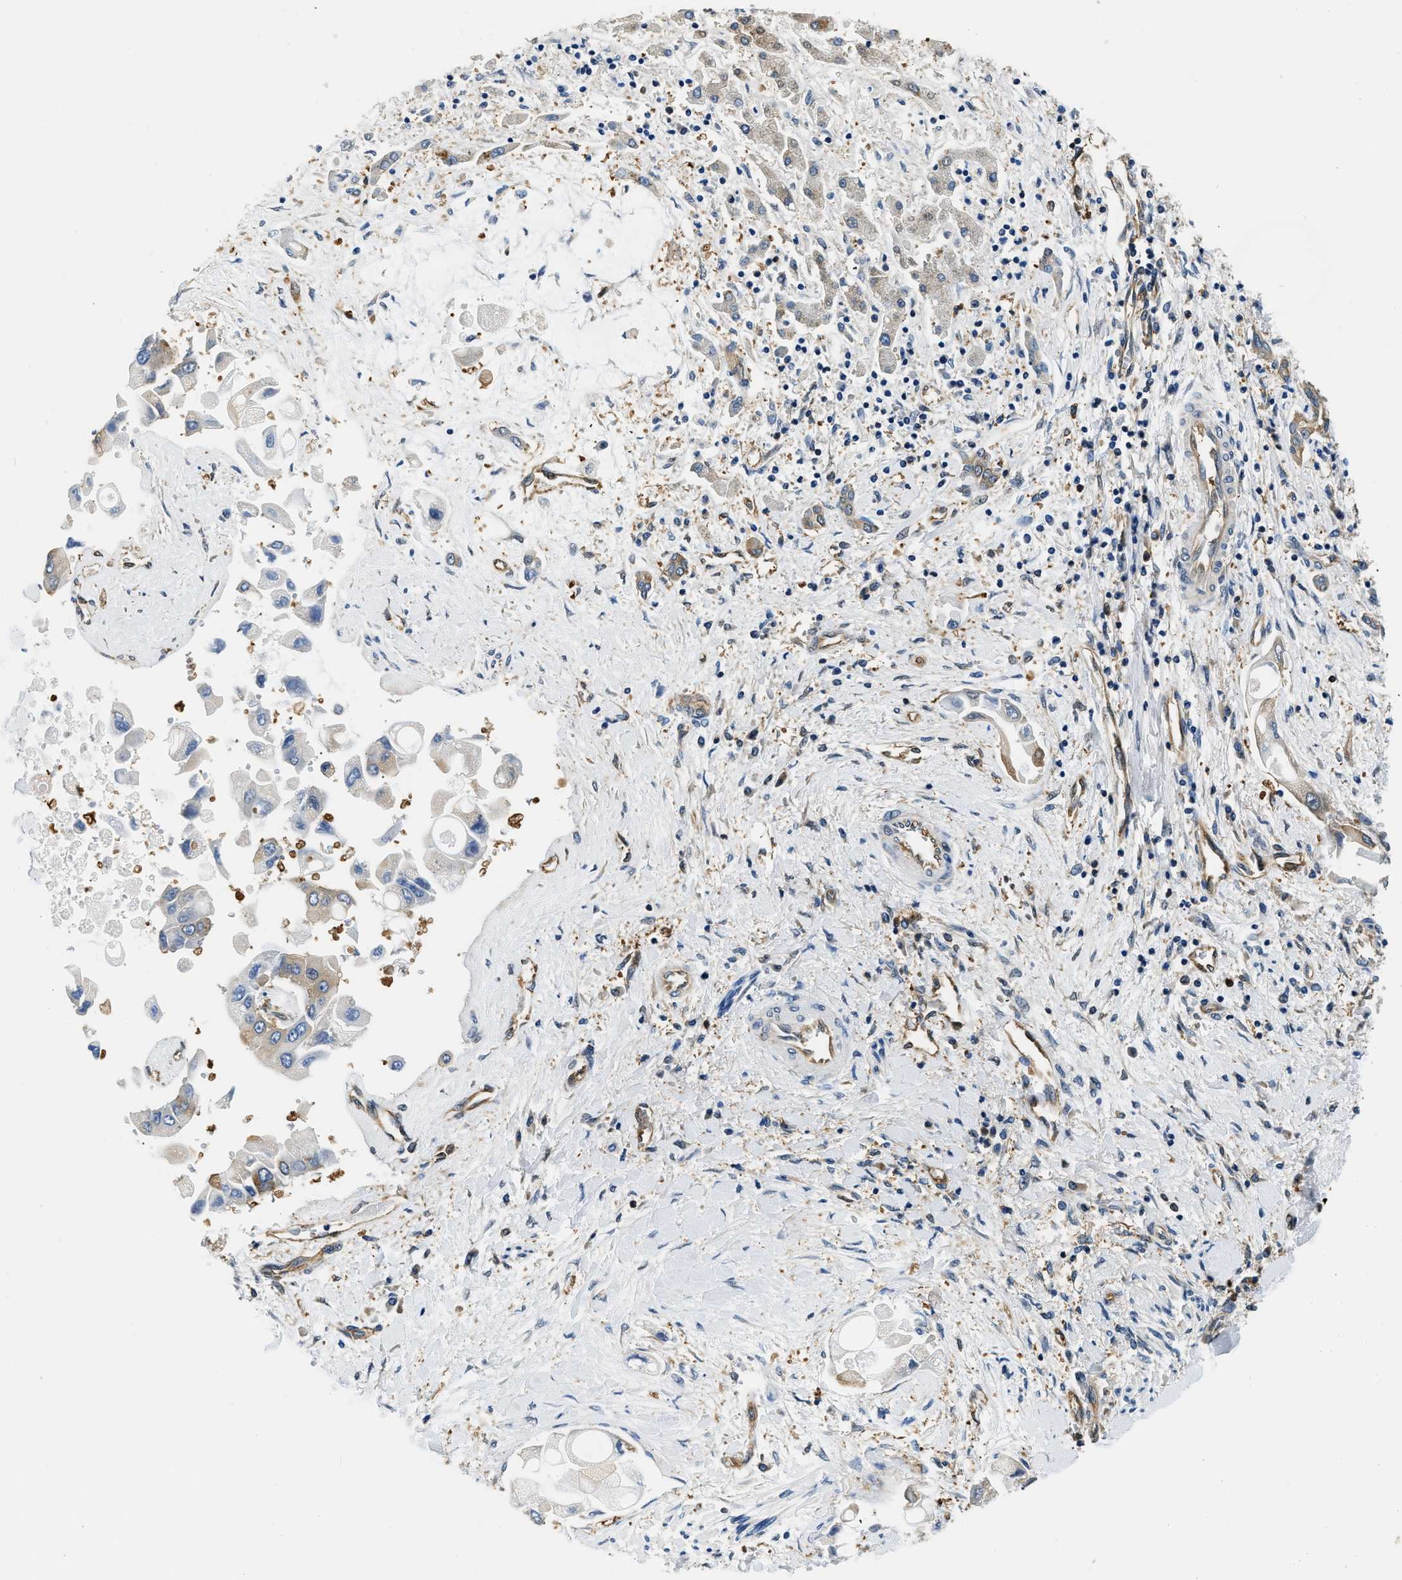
{"staining": {"intensity": "weak", "quantity": "25%-75%", "location": "cytoplasmic/membranous"}, "tissue": "liver cancer", "cell_type": "Tumor cells", "image_type": "cancer", "snomed": [{"axis": "morphology", "description": "Cholangiocarcinoma"}, {"axis": "topography", "description": "Liver"}], "caption": "Liver cholangiocarcinoma stained with a protein marker demonstrates weak staining in tumor cells.", "gene": "PPP2R1B", "patient": {"sex": "male", "age": 50}}